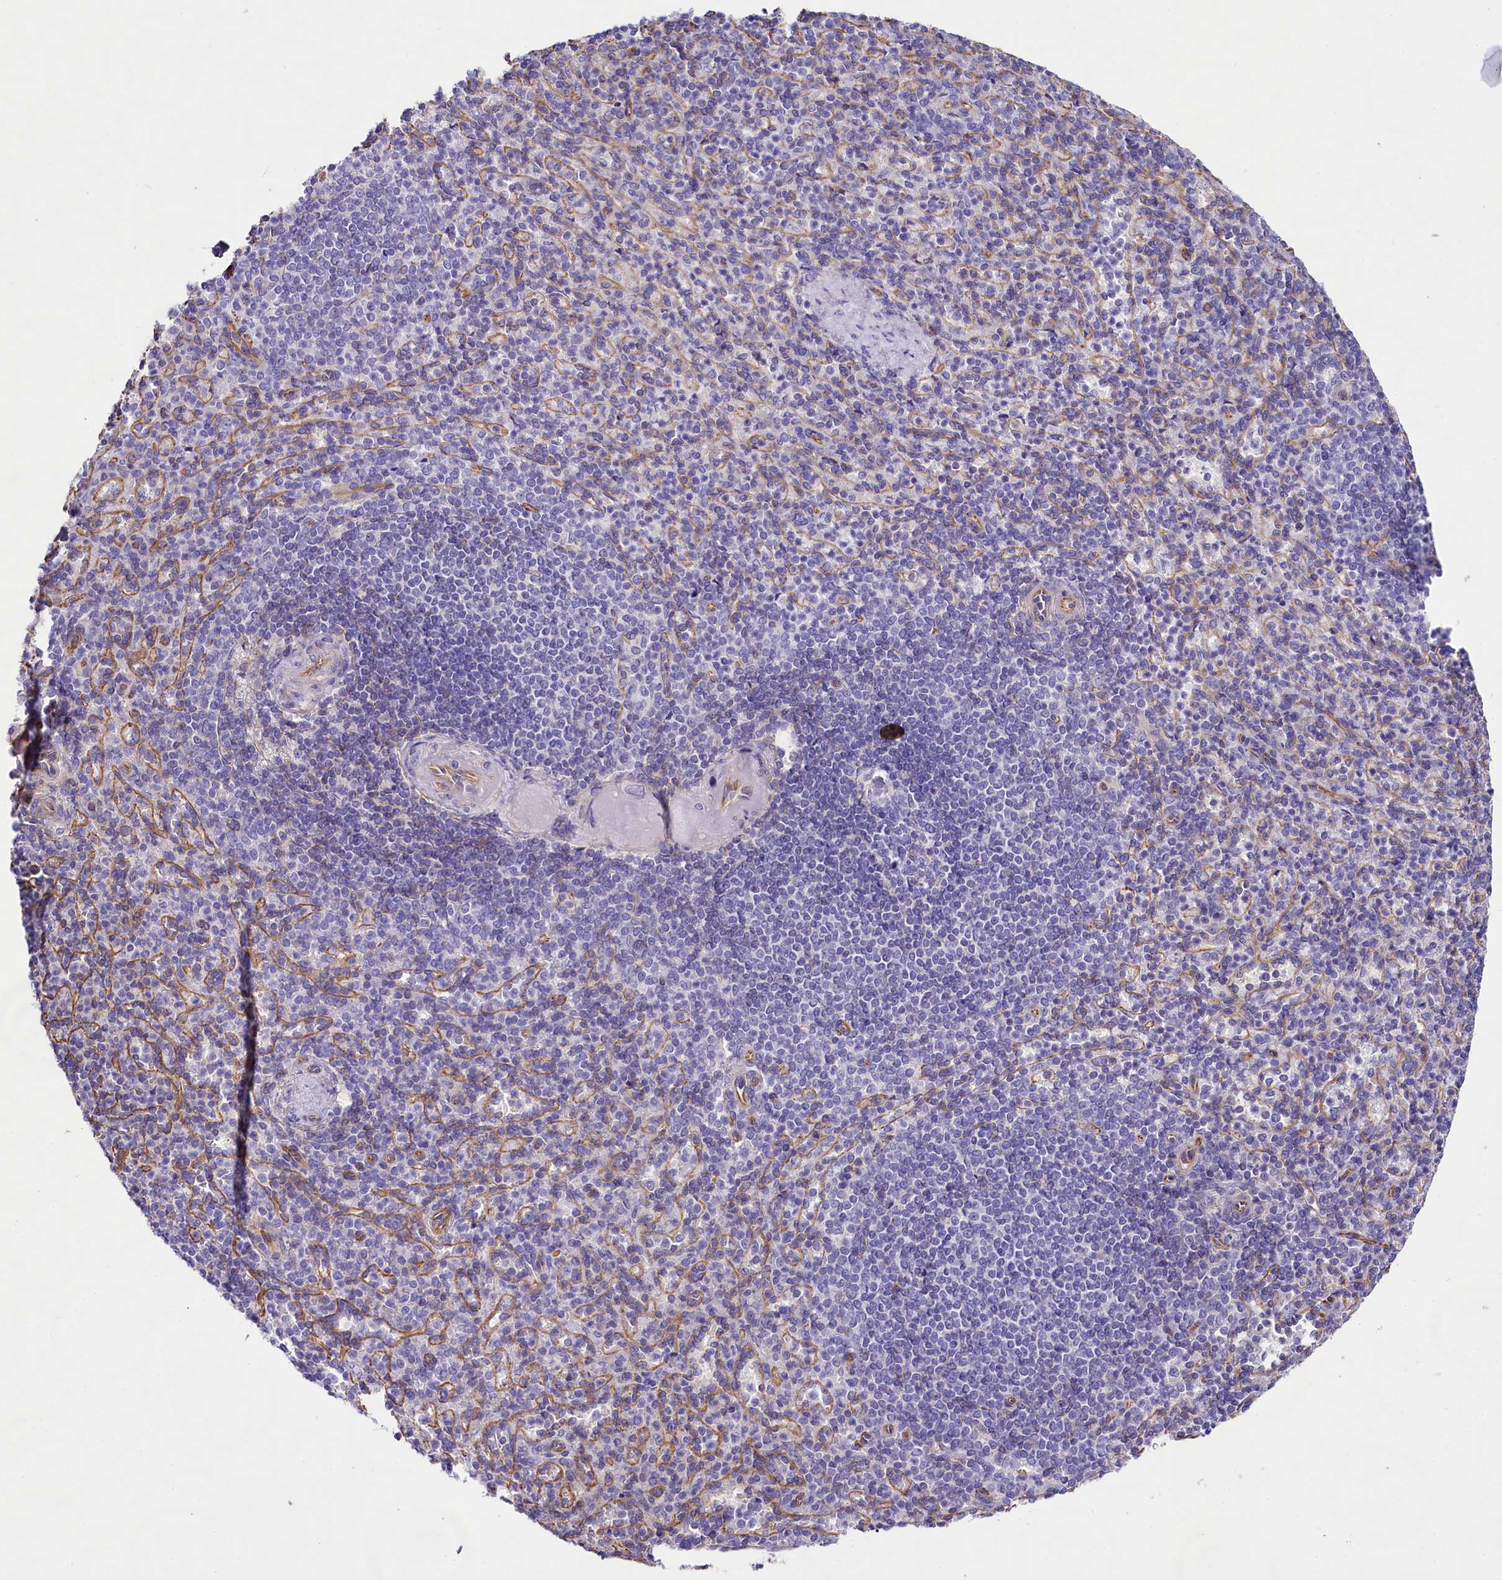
{"staining": {"intensity": "negative", "quantity": "none", "location": "none"}, "tissue": "spleen", "cell_type": "Cells in red pulp", "image_type": "normal", "snomed": [{"axis": "morphology", "description": "Normal tissue, NOS"}, {"axis": "topography", "description": "Spleen"}], "caption": "This photomicrograph is of benign spleen stained with IHC to label a protein in brown with the nuclei are counter-stained blue. There is no positivity in cells in red pulp.", "gene": "CD99", "patient": {"sex": "female", "age": 74}}